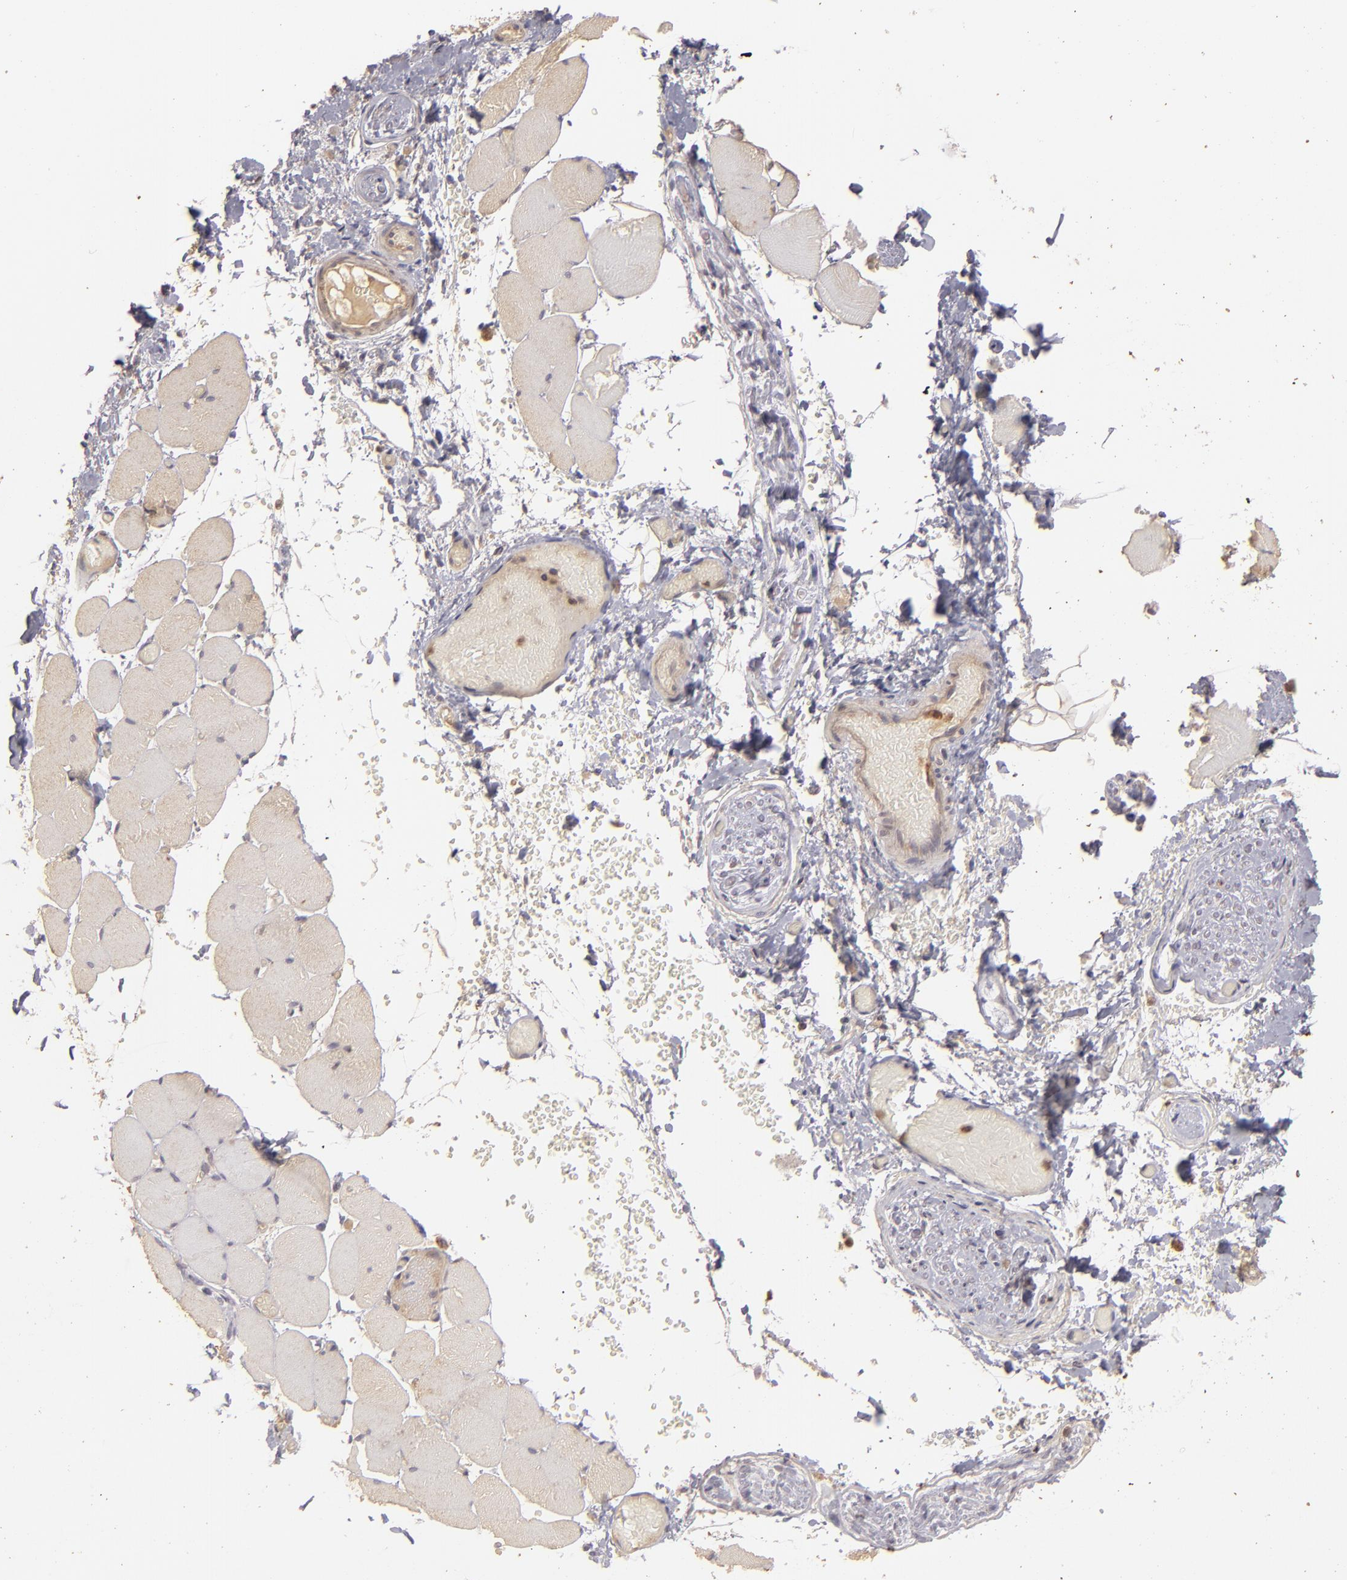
{"staining": {"intensity": "weak", "quantity": ">75%", "location": "cytoplasmic/membranous"}, "tissue": "skeletal muscle", "cell_type": "Myocytes", "image_type": "normal", "snomed": [{"axis": "morphology", "description": "Normal tissue, NOS"}, {"axis": "topography", "description": "Skeletal muscle"}, {"axis": "topography", "description": "Soft tissue"}], "caption": "Skeletal muscle stained with DAB immunohistochemistry shows low levels of weak cytoplasmic/membranous positivity in about >75% of myocytes.", "gene": "PRKCD", "patient": {"sex": "female", "age": 58}}